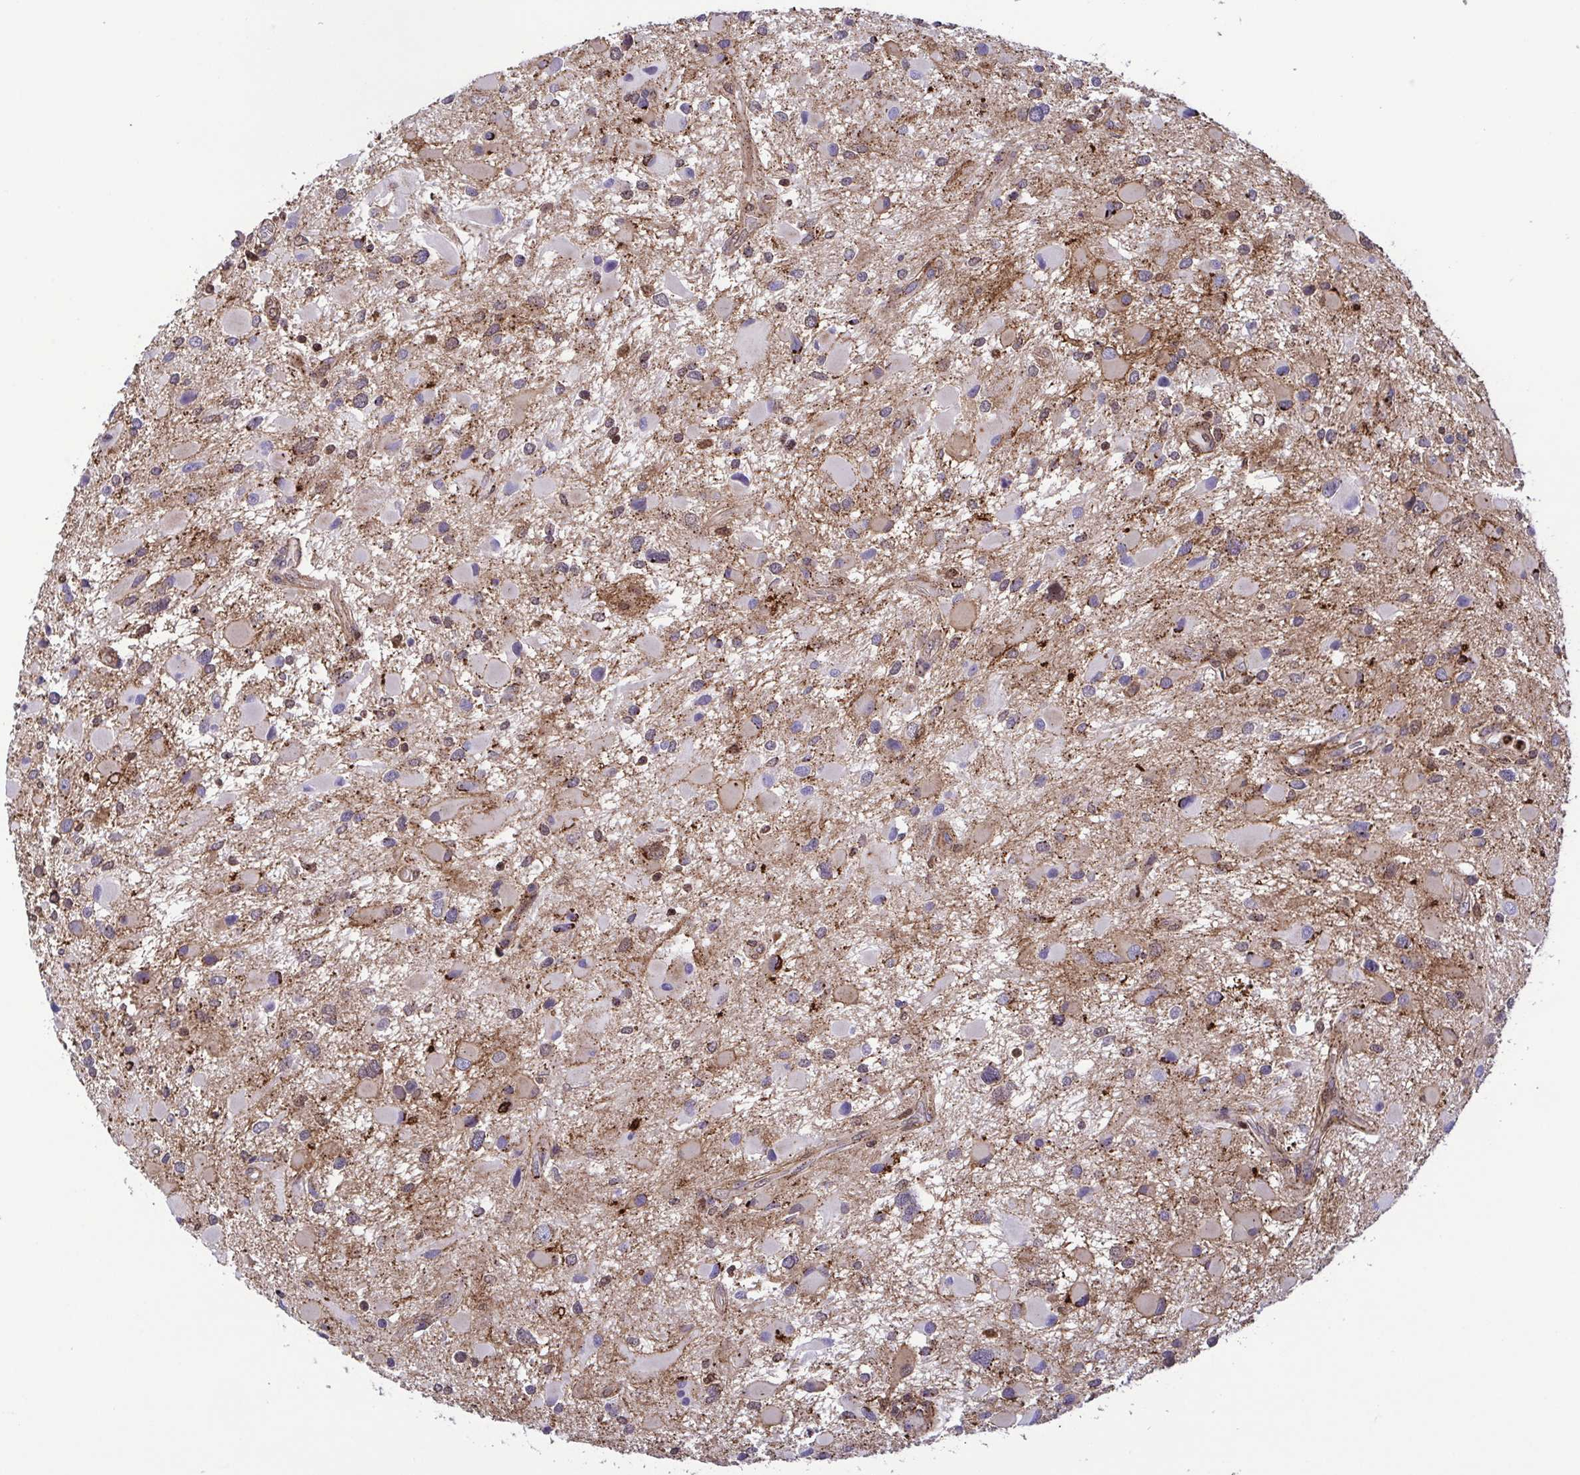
{"staining": {"intensity": "moderate", "quantity": "<25%", "location": "cytoplasmic/membranous"}, "tissue": "glioma", "cell_type": "Tumor cells", "image_type": "cancer", "snomed": [{"axis": "morphology", "description": "Glioma, malignant, Low grade"}, {"axis": "topography", "description": "Brain"}], "caption": "Human glioma stained for a protein (brown) demonstrates moderate cytoplasmic/membranous positive expression in about <25% of tumor cells.", "gene": "CHMP1B", "patient": {"sex": "female", "age": 32}}